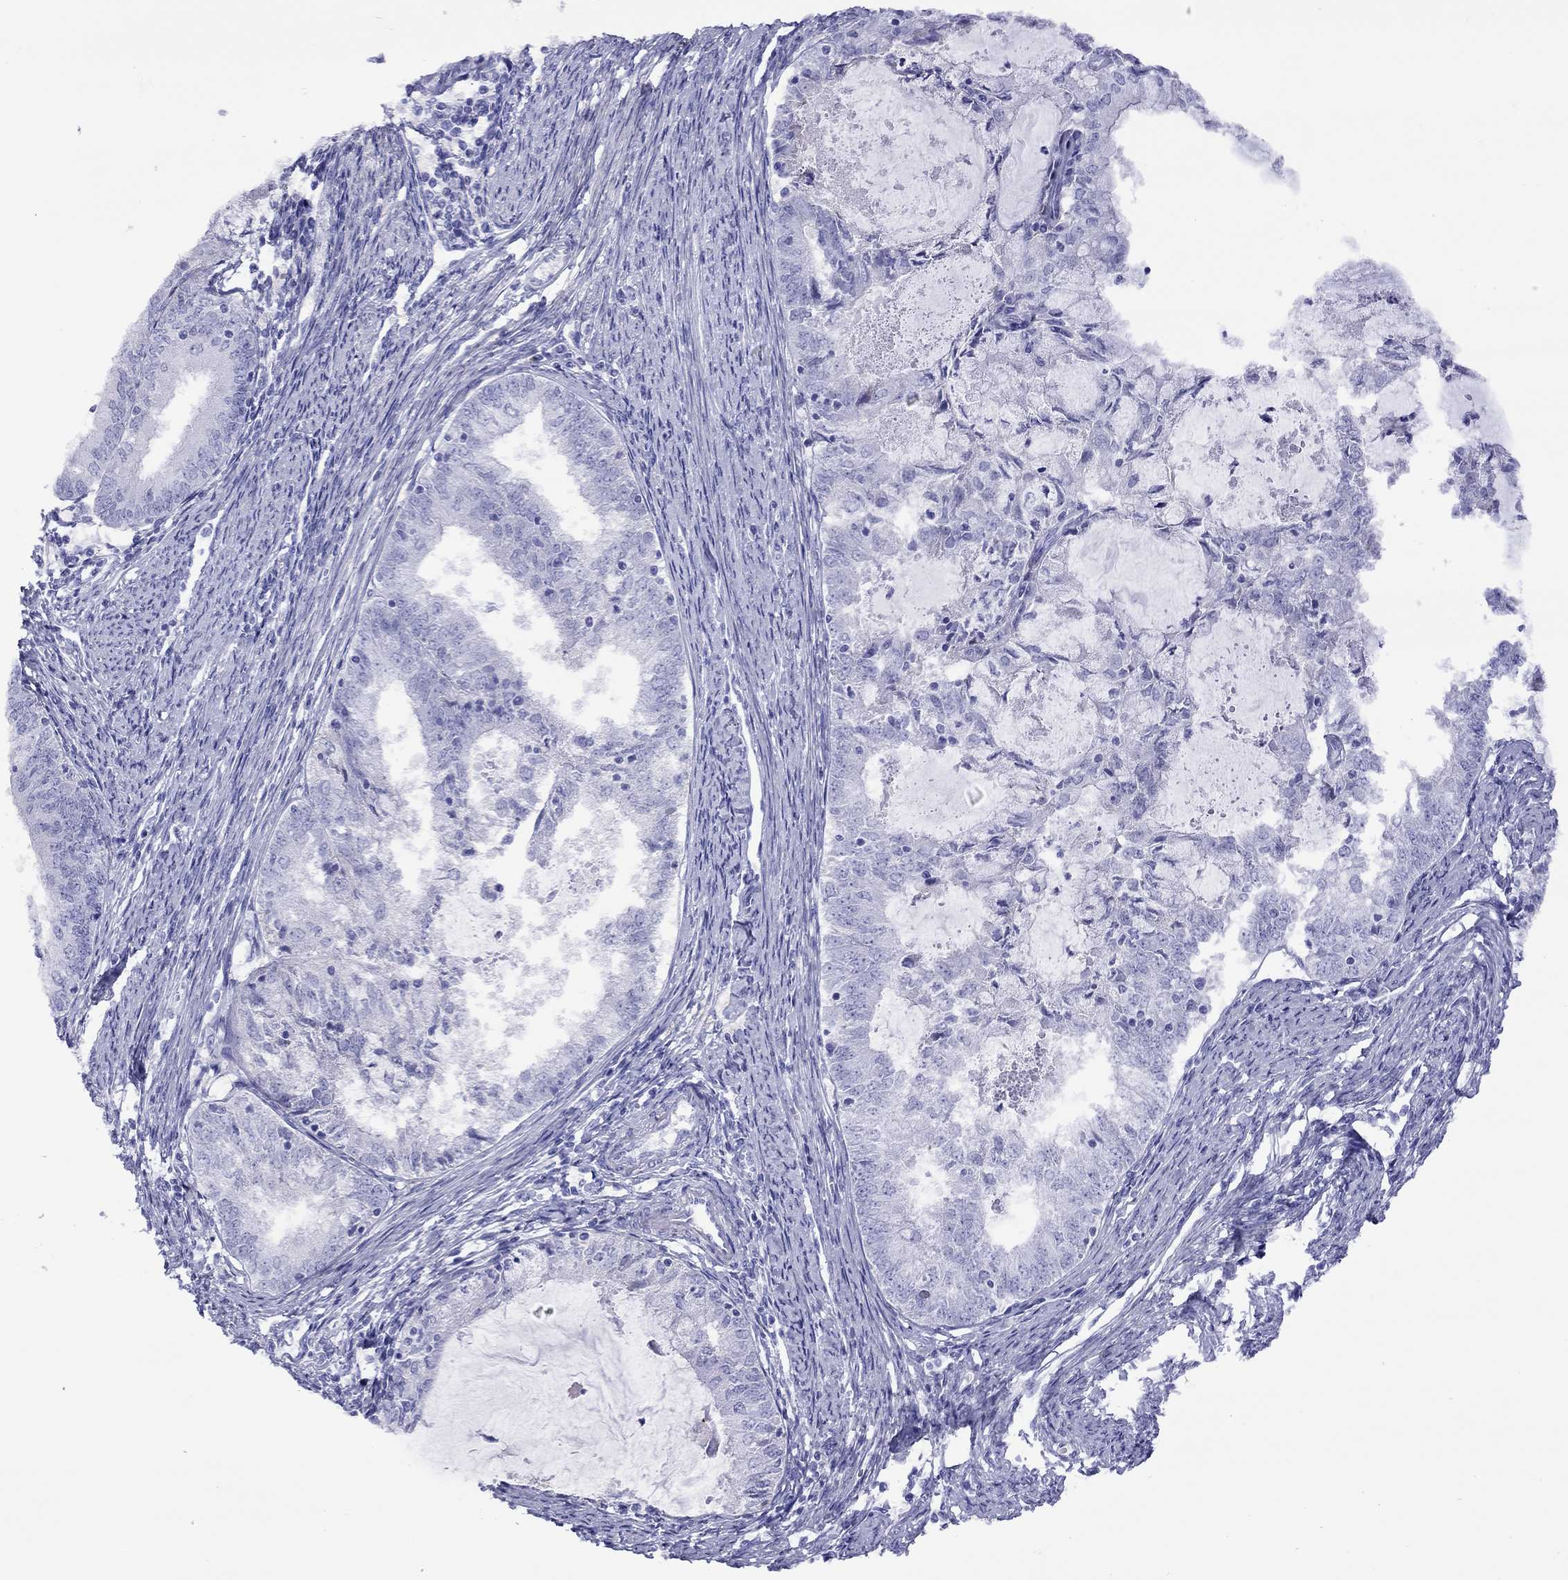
{"staining": {"intensity": "negative", "quantity": "none", "location": "none"}, "tissue": "endometrial cancer", "cell_type": "Tumor cells", "image_type": "cancer", "snomed": [{"axis": "morphology", "description": "Adenocarcinoma, NOS"}, {"axis": "topography", "description": "Endometrium"}], "caption": "This micrograph is of endometrial cancer stained with immunohistochemistry (IHC) to label a protein in brown with the nuclei are counter-stained blue. There is no positivity in tumor cells.", "gene": "SLC30A8", "patient": {"sex": "female", "age": 57}}